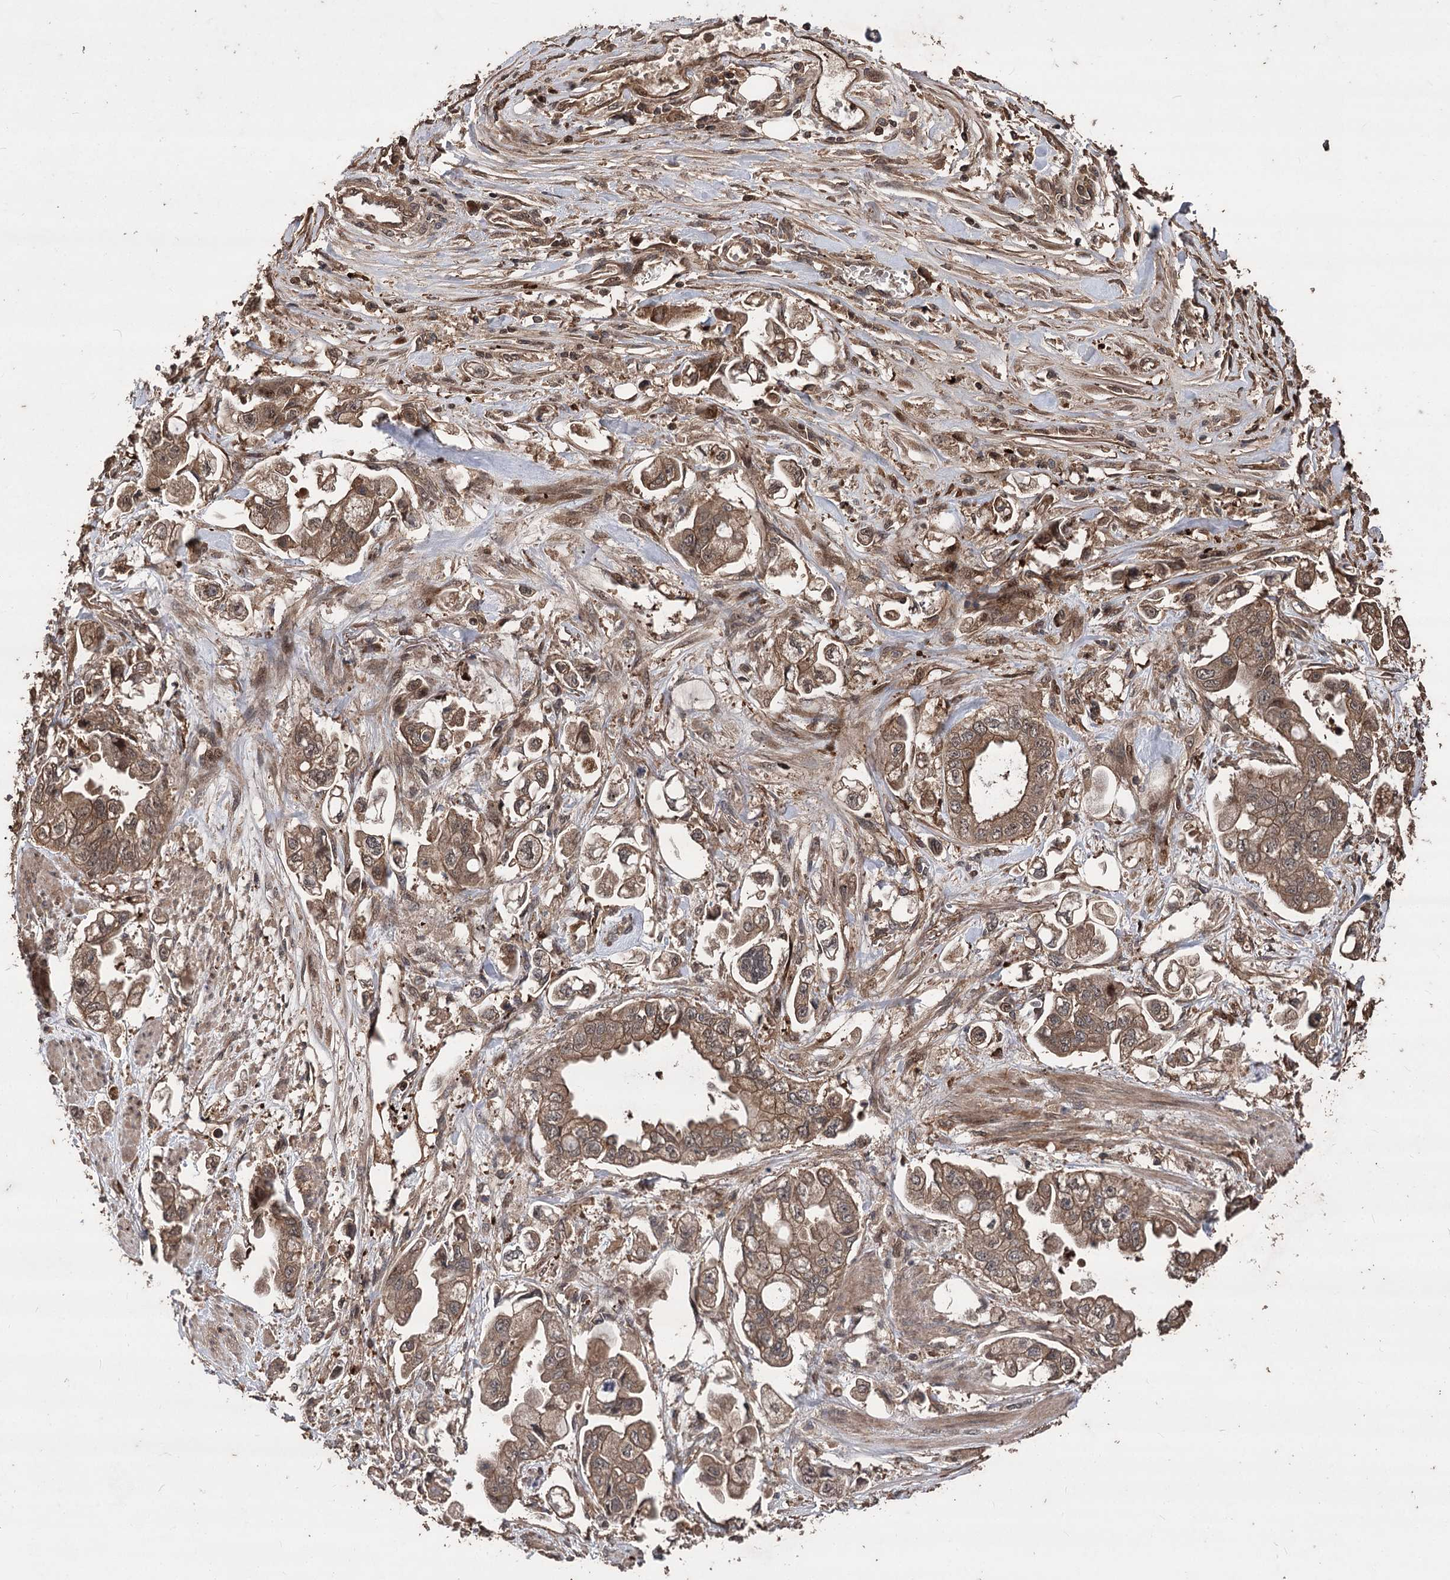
{"staining": {"intensity": "moderate", "quantity": ">75%", "location": "cytoplasmic/membranous"}, "tissue": "stomach cancer", "cell_type": "Tumor cells", "image_type": "cancer", "snomed": [{"axis": "morphology", "description": "Adenocarcinoma, NOS"}, {"axis": "topography", "description": "Stomach"}], "caption": "Immunohistochemistry (IHC) (DAB) staining of stomach adenocarcinoma demonstrates moderate cytoplasmic/membranous protein expression in about >75% of tumor cells.", "gene": "RASSF3", "patient": {"sex": "male", "age": 62}}